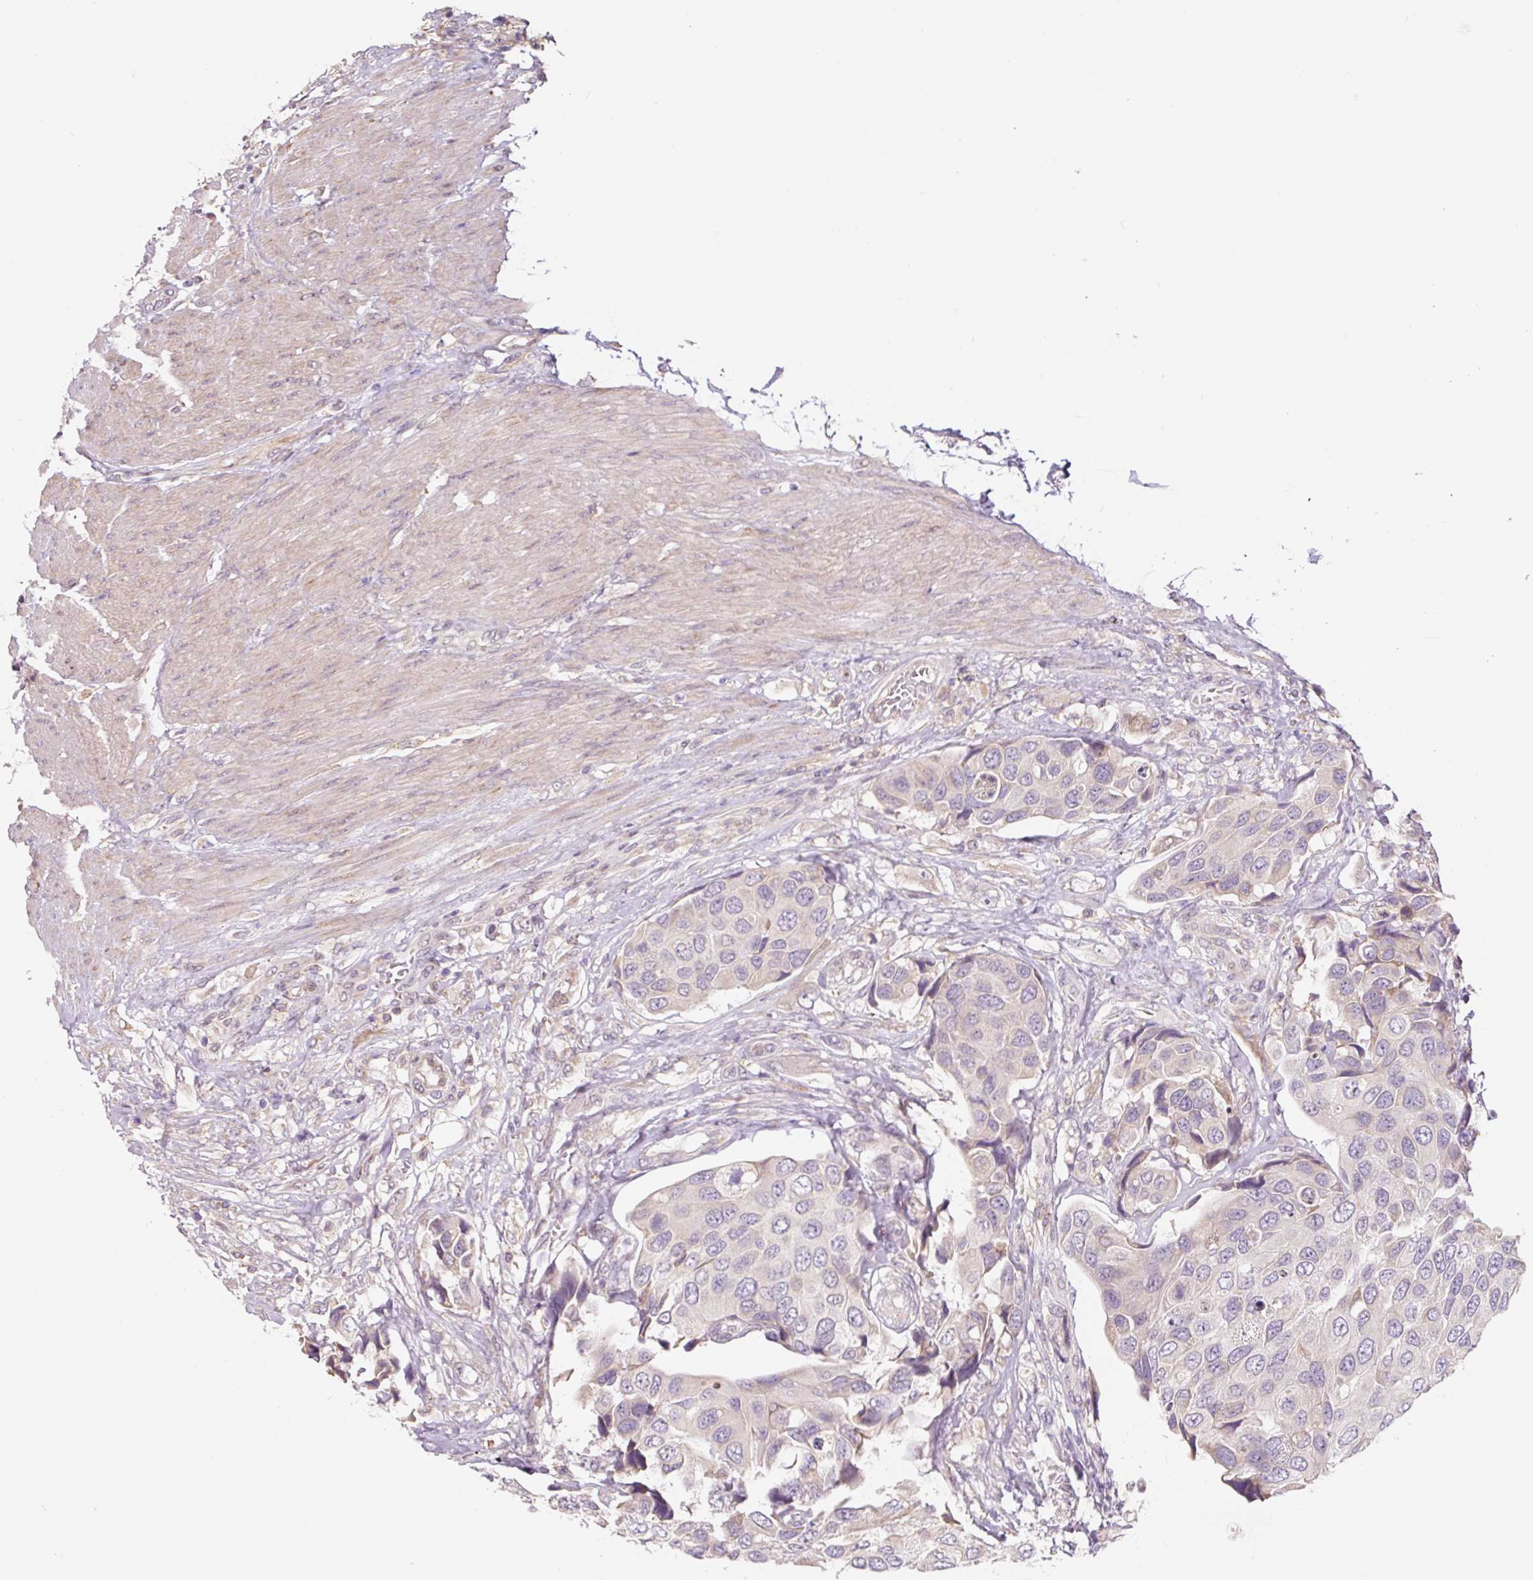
{"staining": {"intensity": "negative", "quantity": "none", "location": "none"}, "tissue": "urothelial cancer", "cell_type": "Tumor cells", "image_type": "cancer", "snomed": [{"axis": "morphology", "description": "Urothelial carcinoma, High grade"}, {"axis": "topography", "description": "Urinary bladder"}], "caption": "A photomicrograph of human urothelial cancer is negative for staining in tumor cells.", "gene": "ASRGL1", "patient": {"sex": "male", "age": 74}}